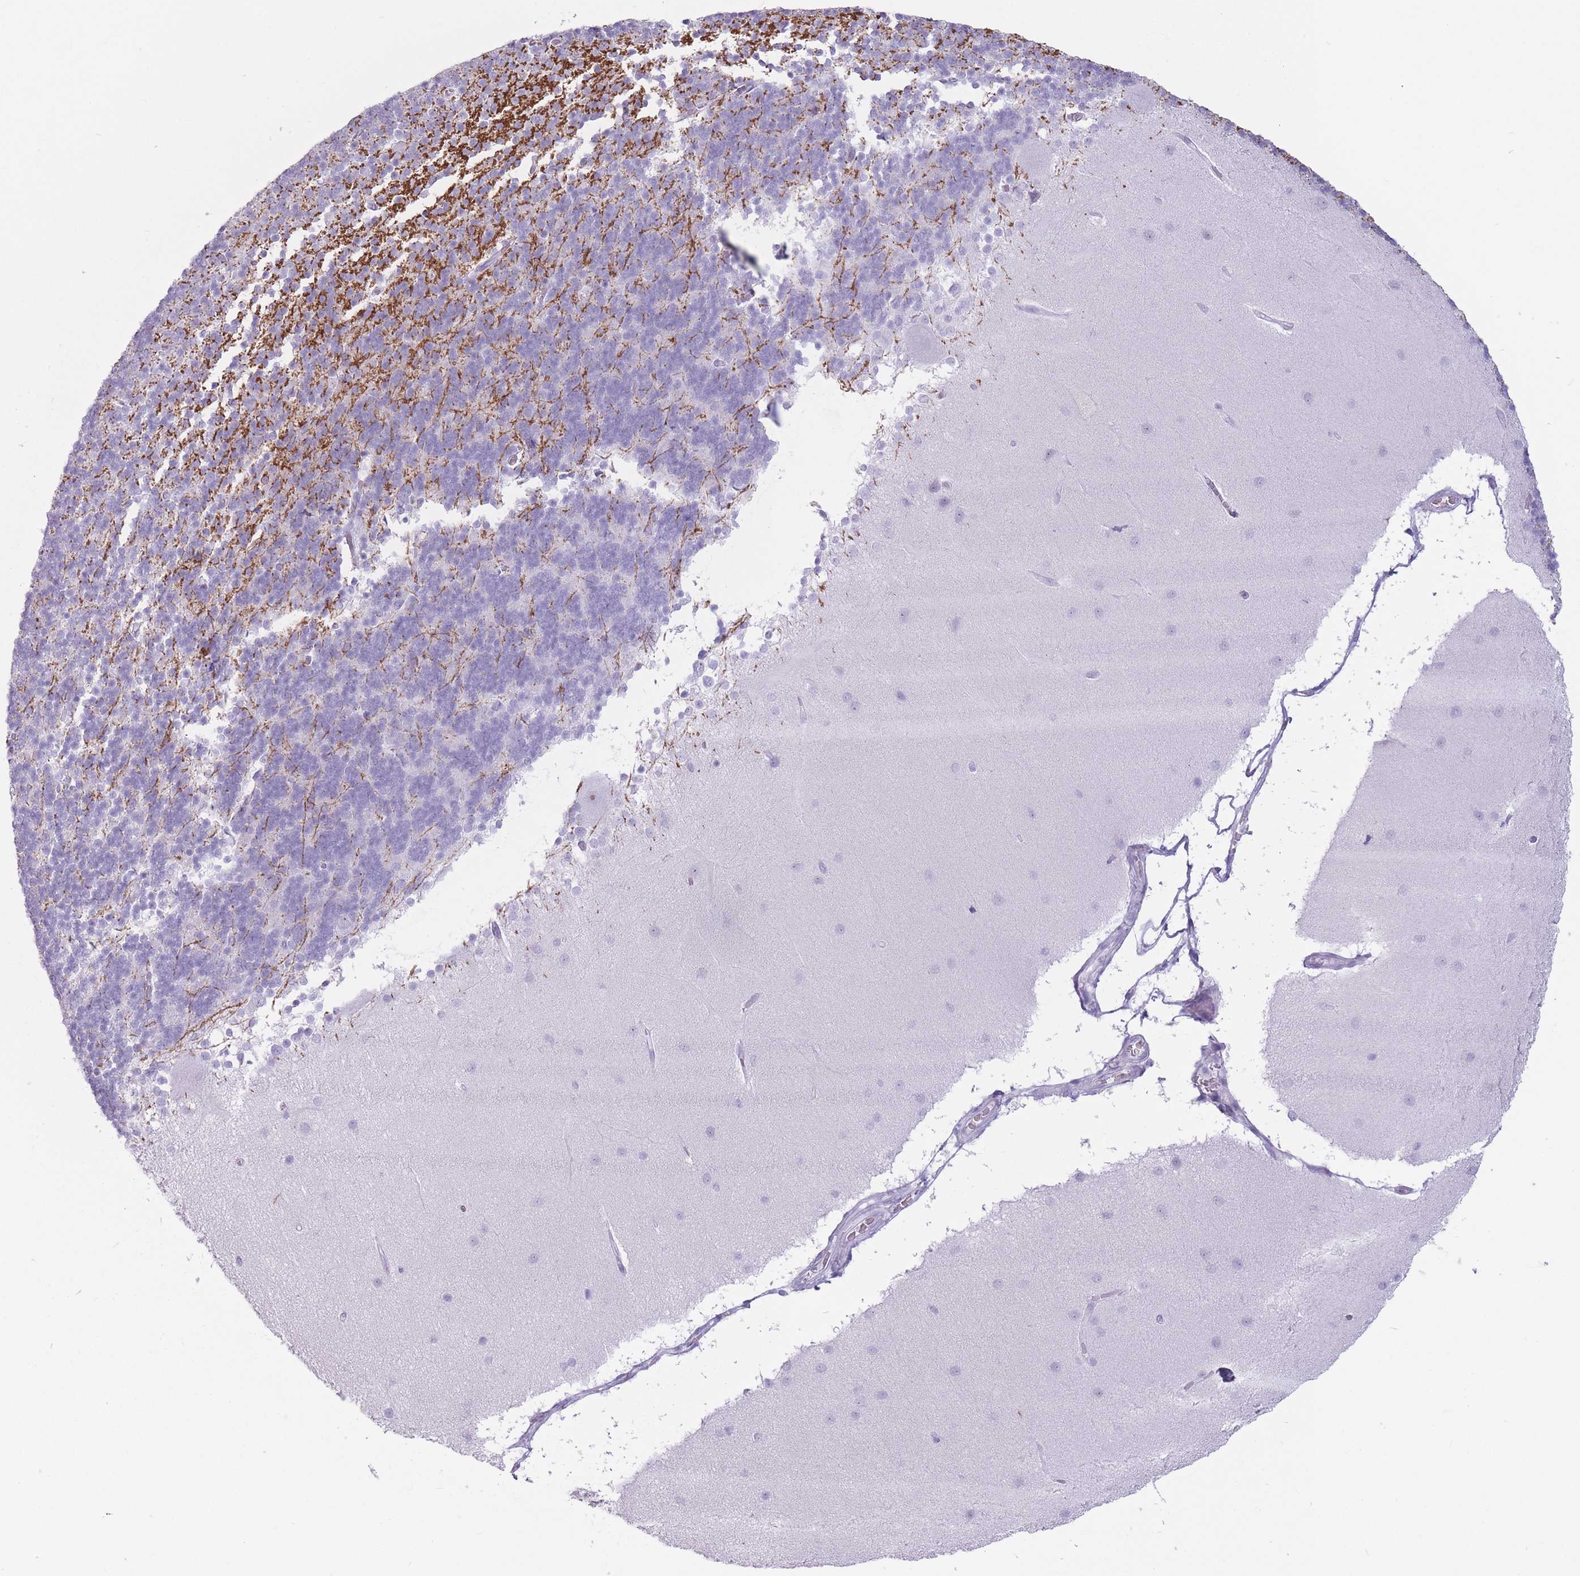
{"staining": {"intensity": "negative", "quantity": "none", "location": "none"}, "tissue": "cerebellum", "cell_type": "Cells in granular layer", "image_type": "normal", "snomed": [{"axis": "morphology", "description": "Normal tissue, NOS"}, {"axis": "topography", "description": "Cerebellum"}], "caption": "Histopathology image shows no significant protein positivity in cells in granular layer of benign cerebellum. (DAB immunohistochemistry (IHC) visualized using brightfield microscopy, high magnification).", "gene": "PNMA3", "patient": {"sex": "female", "age": 54}}